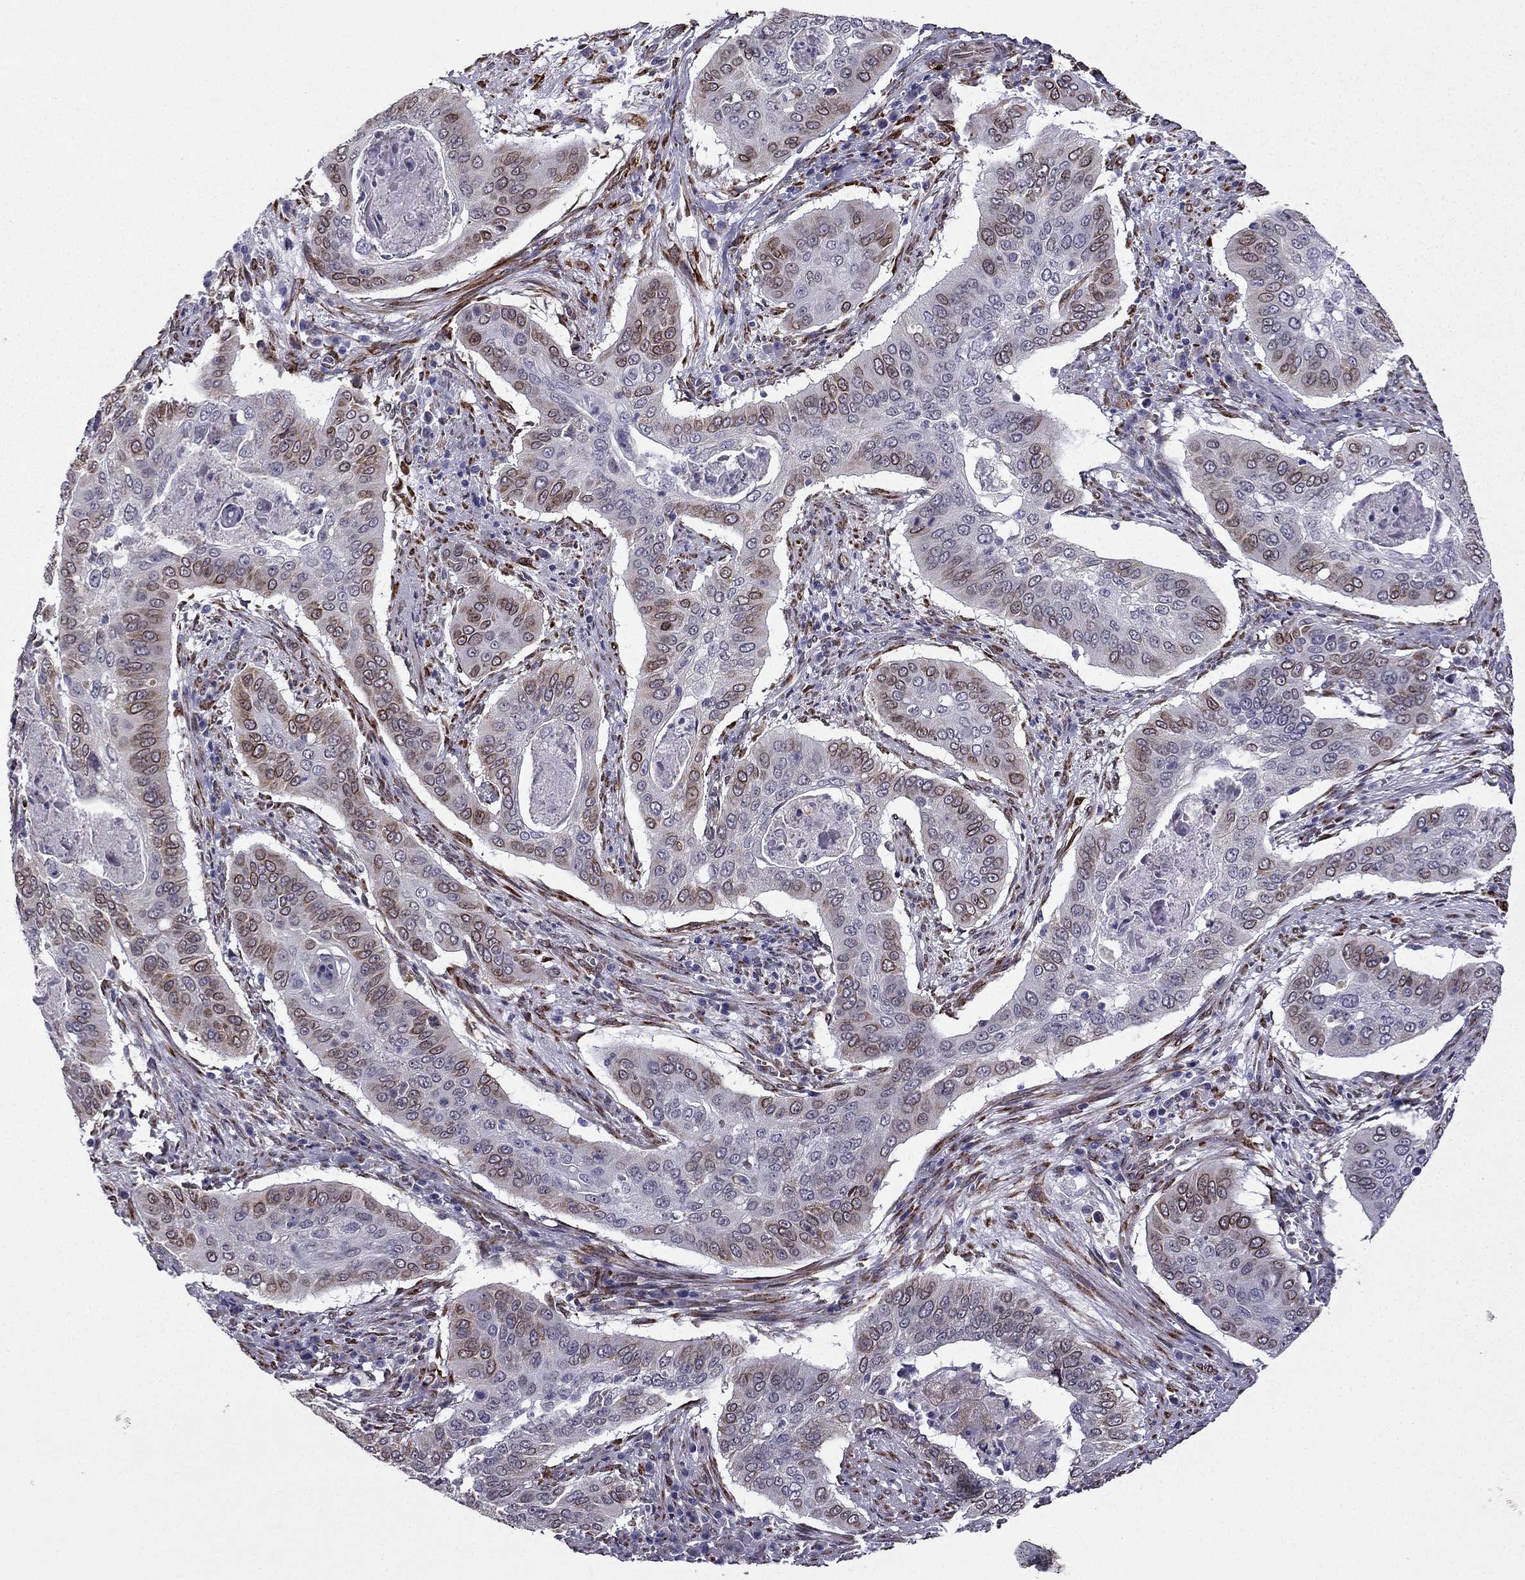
{"staining": {"intensity": "moderate", "quantity": "<25%", "location": "cytoplasmic/membranous"}, "tissue": "cervical cancer", "cell_type": "Tumor cells", "image_type": "cancer", "snomed": [{"axis": "morphology", "description": "Squamous cell carcinoma, NOS"}, {"axis": "topography", "description": "Cervix"}], "caption": "Brown immunohistochemical staining in squamous cell carcinoma (cervical) shows moderate cytoplasmic/membranous positivity in about <25% of tumor cells.", "gene": "IKBIP", "patient": {"sex": "female", "age": 39}}